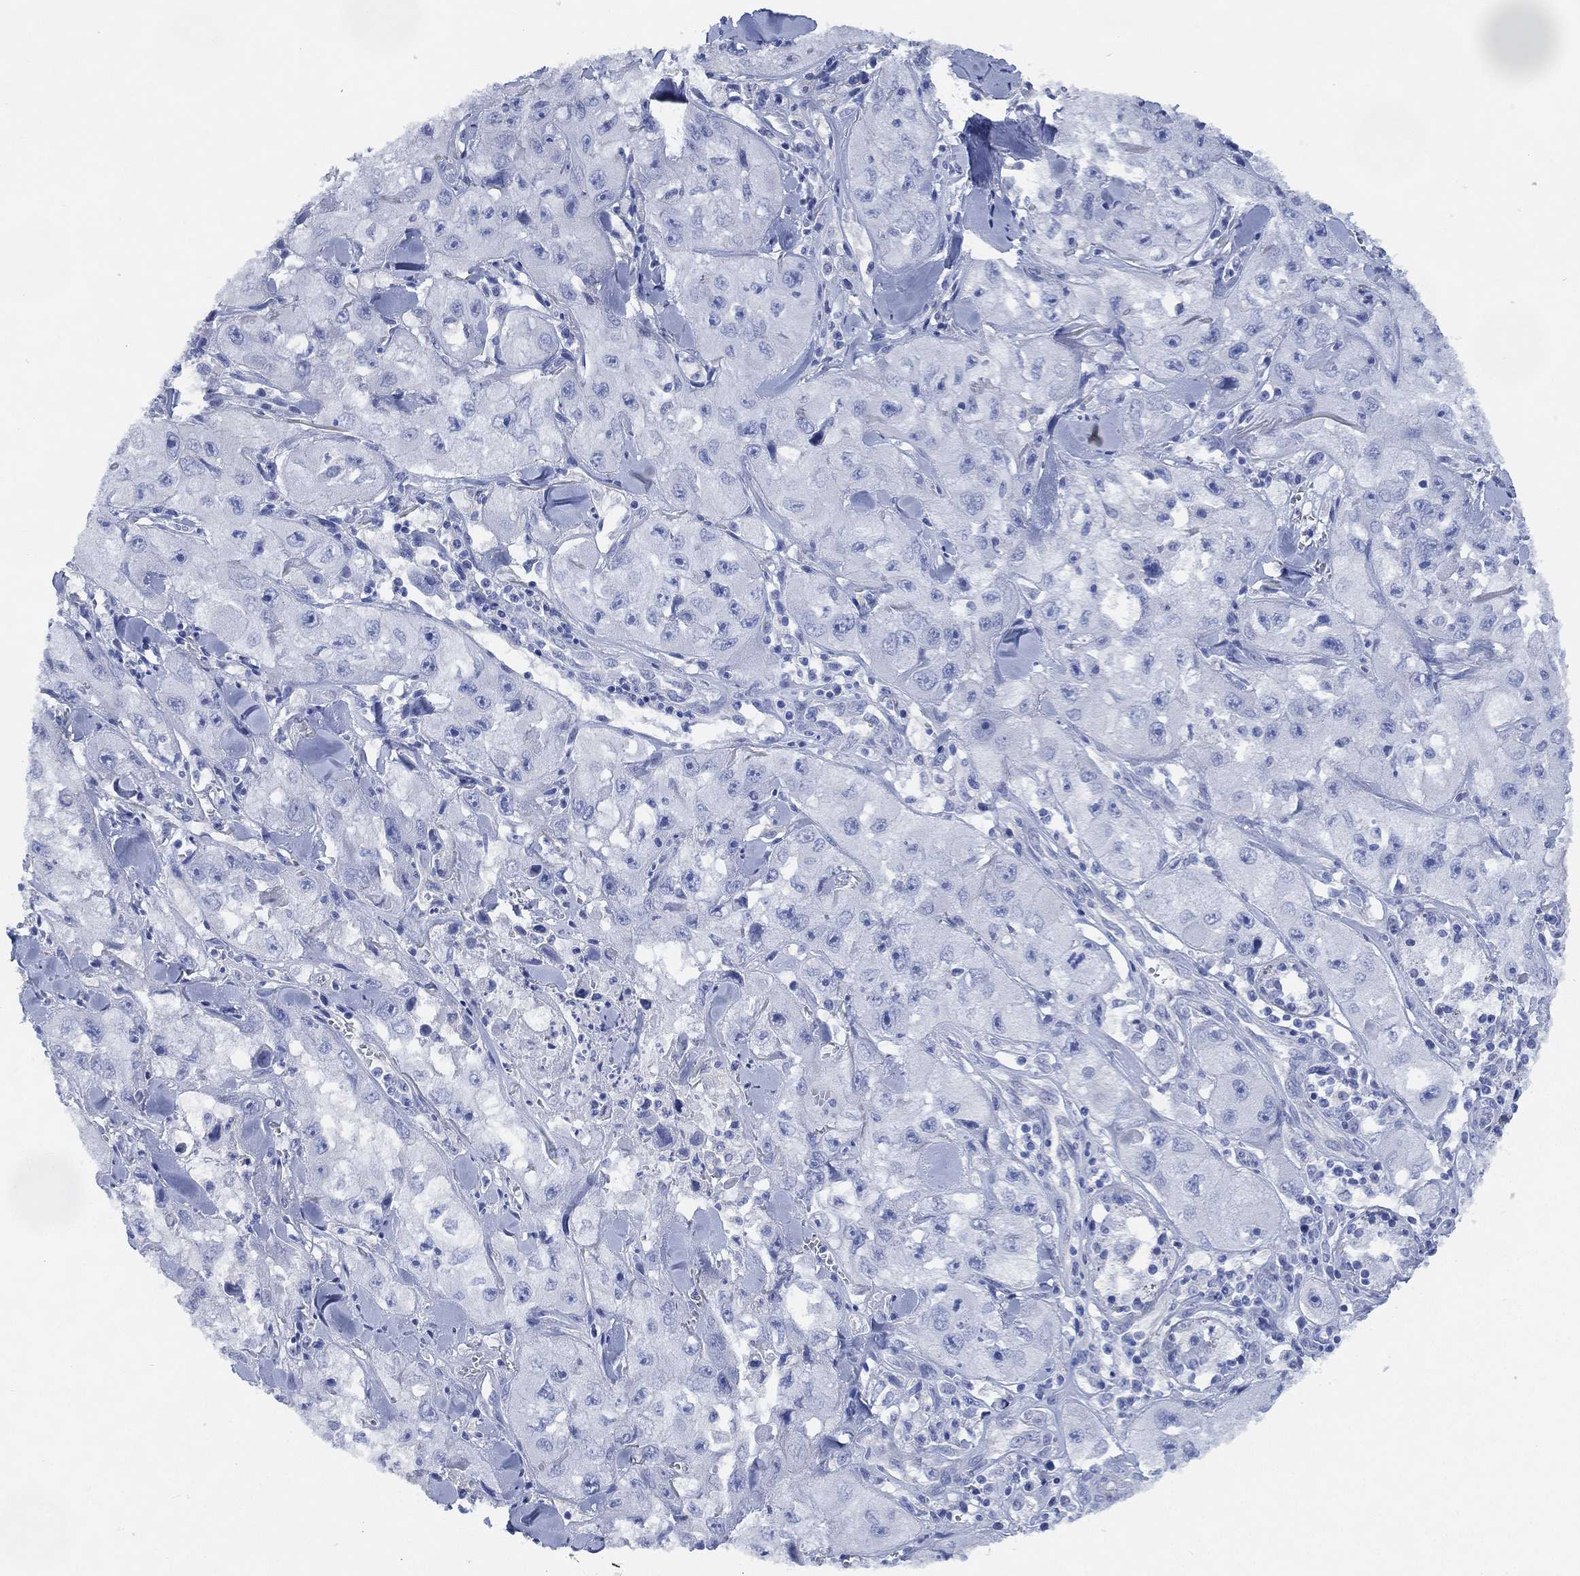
{"staining": {"intensity": "negative", "quantity": "none", "location": "none"}, "tissue": "skin cancer", "cell_type": "Tumor cells", "image_type": "cancer", "snomed": [{"axis": "morphology", "description": "Squamous cell carcinoma, NOS"}, {"axis": "topography", "description": "Skin"}, {"axis": "topography", "description": "Subcutis"}], "caption": "Immunohistochemistry (IHC) image of squamous cell carcinoma (skin) stained for a protein (brown), which displays no expression in tumor cells.", "gene": "CCDC70", "patient": {"sex": "male", "age": 73}}